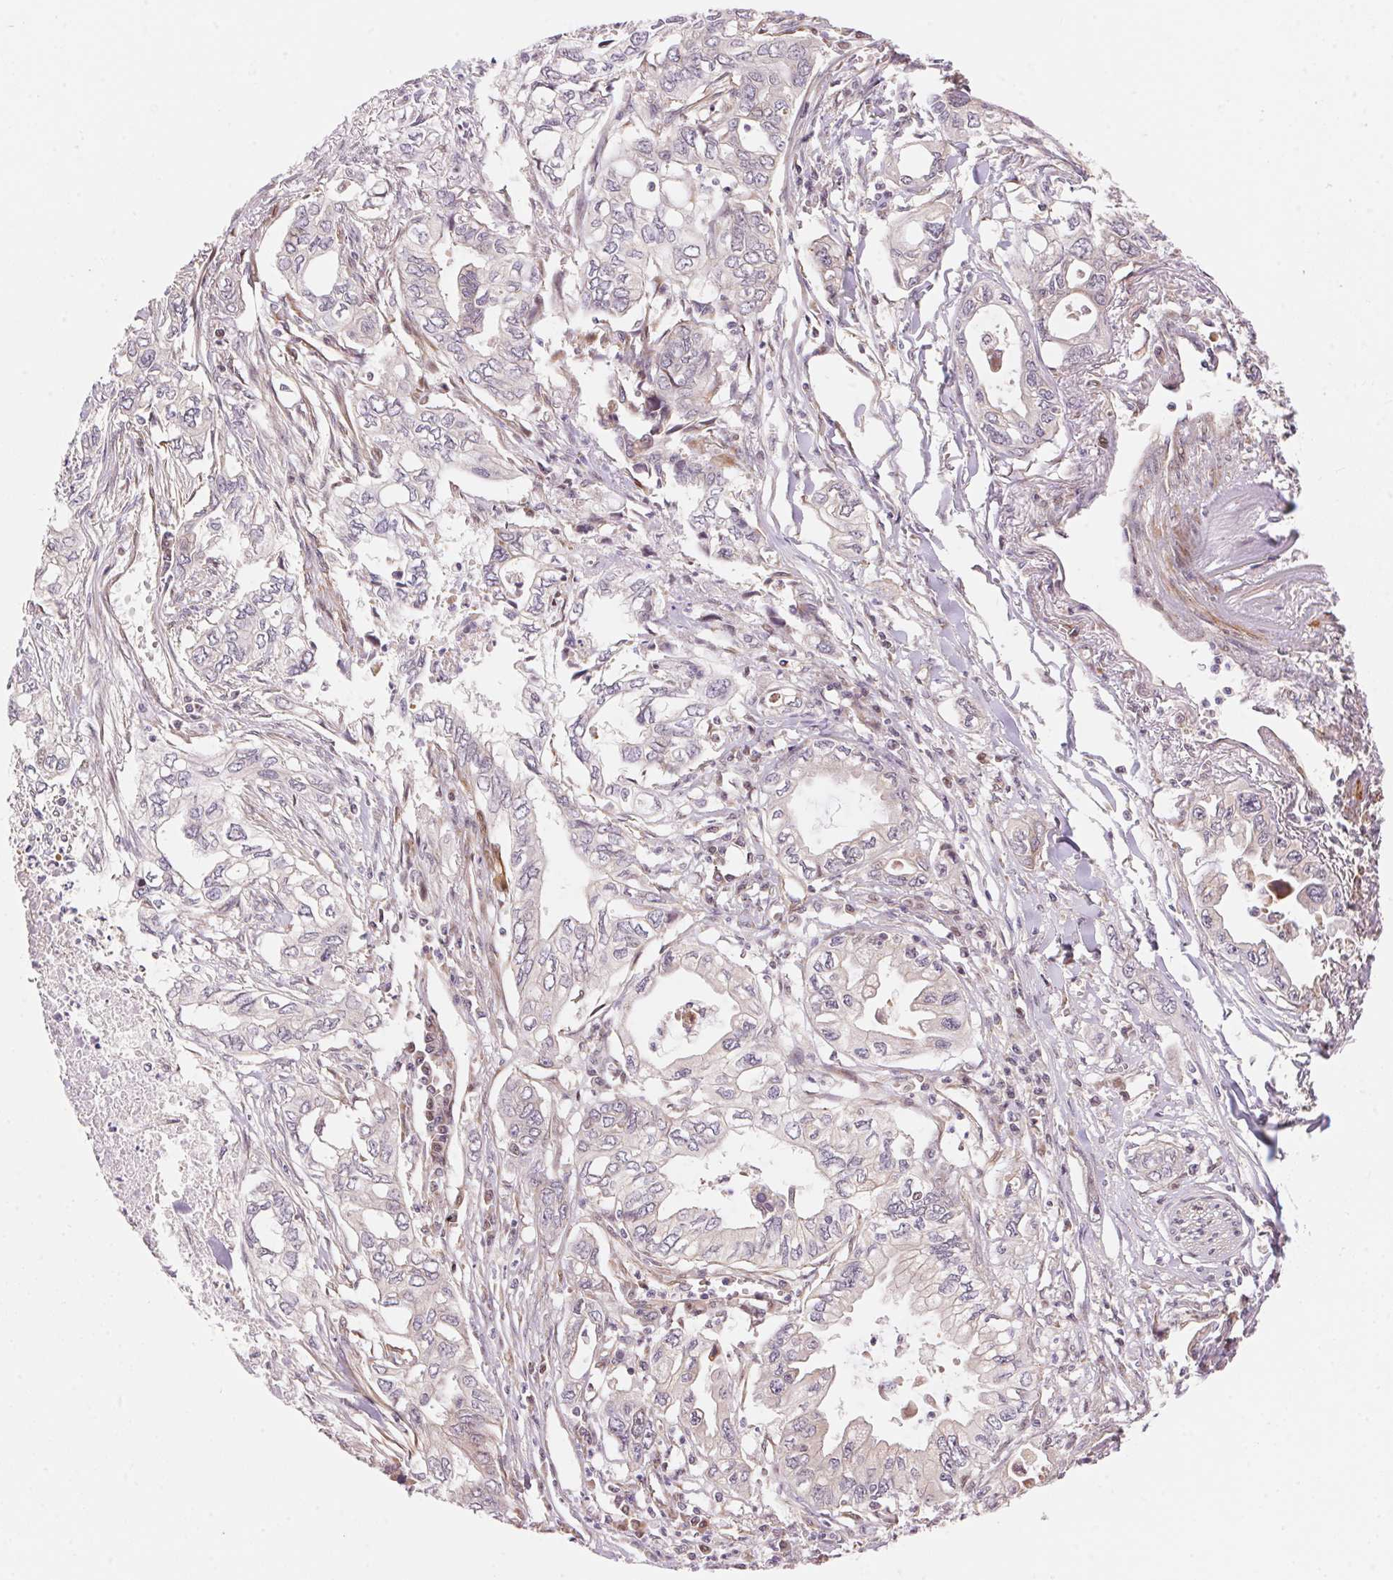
{"staining": {"intensity": "negative", "quantity": "none", "location": "none"}, "tissue": "pancreatic cancer", "cell_type": "Tumor cells", "image_type": "cancer", "snomed": [{"axis": "morphology", "description": "Adenocarcinoma, NOS"}, {"axis": "topography", "description": "Pancreas"}], "caption": "Immunohistochemistry micrograph of pancreatic cancer stained for a protein (brown), which reveals no staining in tumor cells.", "gene": "TNIP2", "patient": {"sex": "male", "age": 68}}